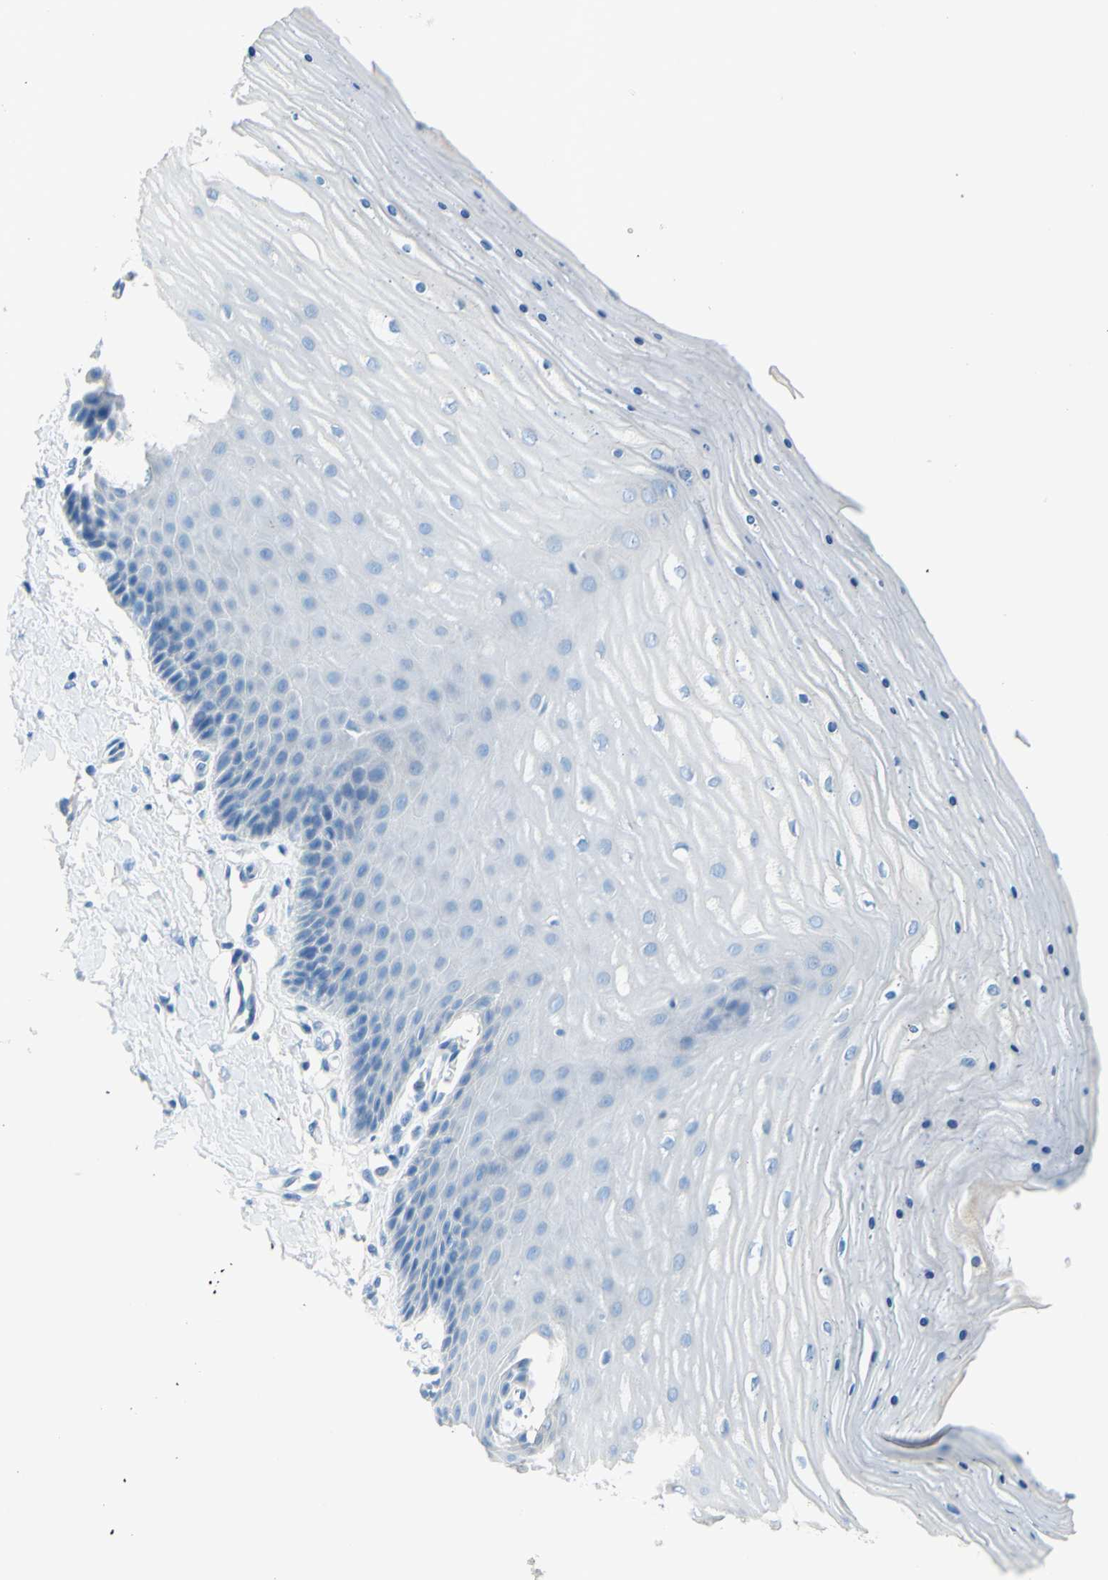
{"staining": {"intensity": "negative", "quantity": "none", "location": "none"}, "tissue": "cervix", "cell_type": "Glandular cells", "image_type": "normal", "snomed": [{"axis": "morphology", "description": "Normal tissue, NOS"}, {"axis": "topography", "description": "Cervix"}], "caption": "An immunohistochemistry (IHC) photomicrograph of unremarkable cervix is shown. There is no staining in glandular cells of cervix.", "gene": "DCT", "patient": {"sex": "female", "age": 55}}